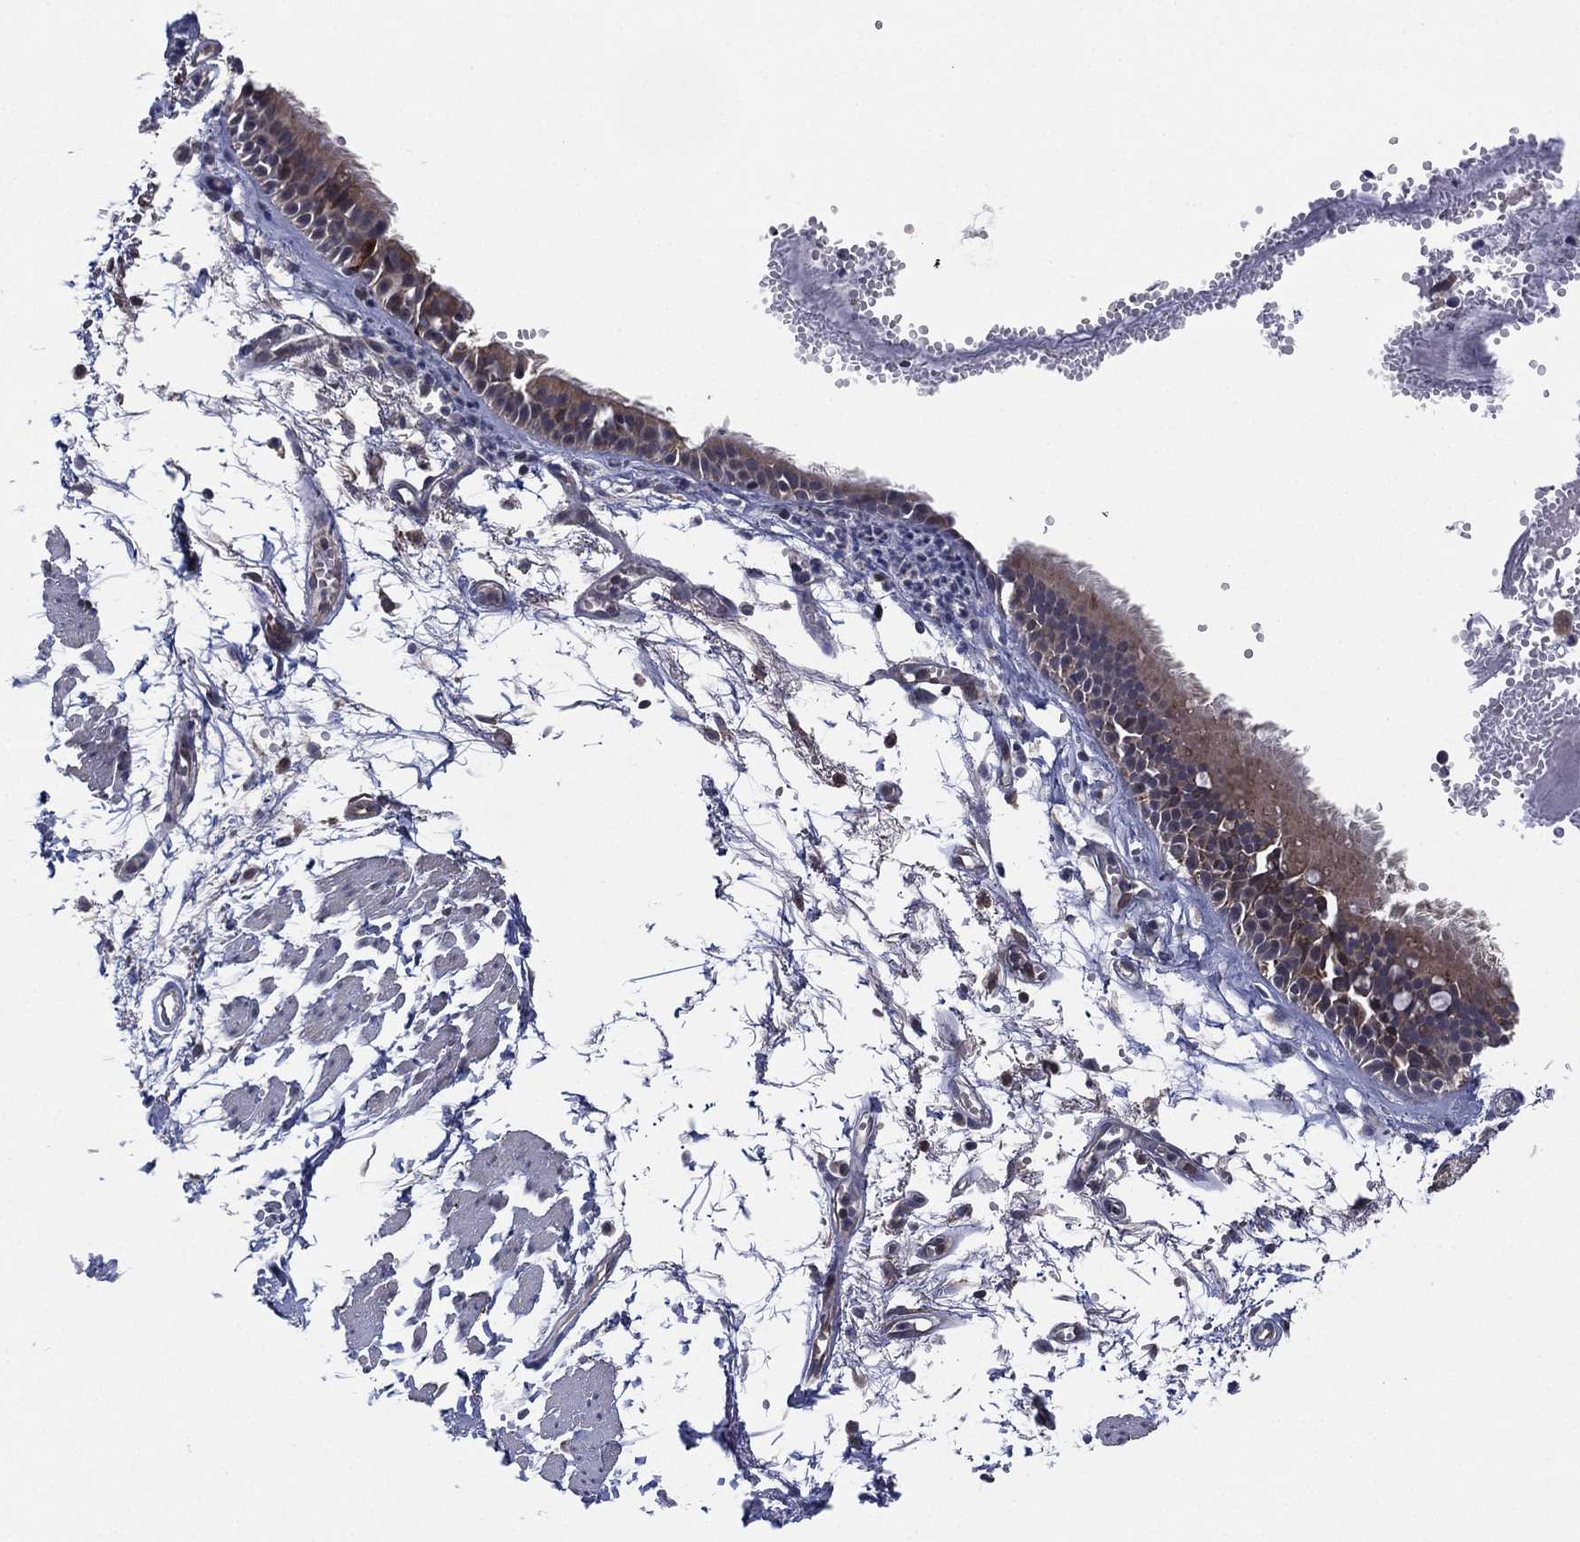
{"staining": {"intensity": "negative", "quantity": "none", "location": "none"}, "tissue": "soft tissue", "cell_type": "Fibroblasts", "image_type": "normal", "snomed": [{"axis": "morphology", "description": "Normal tissue, NOS"}, {"axis": "morphology", "description": "Squamous cell carcinoma, NOS"}, {"axis": "topography", "description": "Cartilage tissue"}, {"axis": "topography", "description": "Lung"}], "caption": "Immunohistochemical staining of benign human soft tissue reveals no significant positivity in fibroblasts. (Stains: DAB immunohistochemistry (IHC) with hematoxylin counter stain, Microscopy: brightfield microscopy at high magnification).", "gene": "SELENOO", "patient": {"sex": "male", "age": 66}}